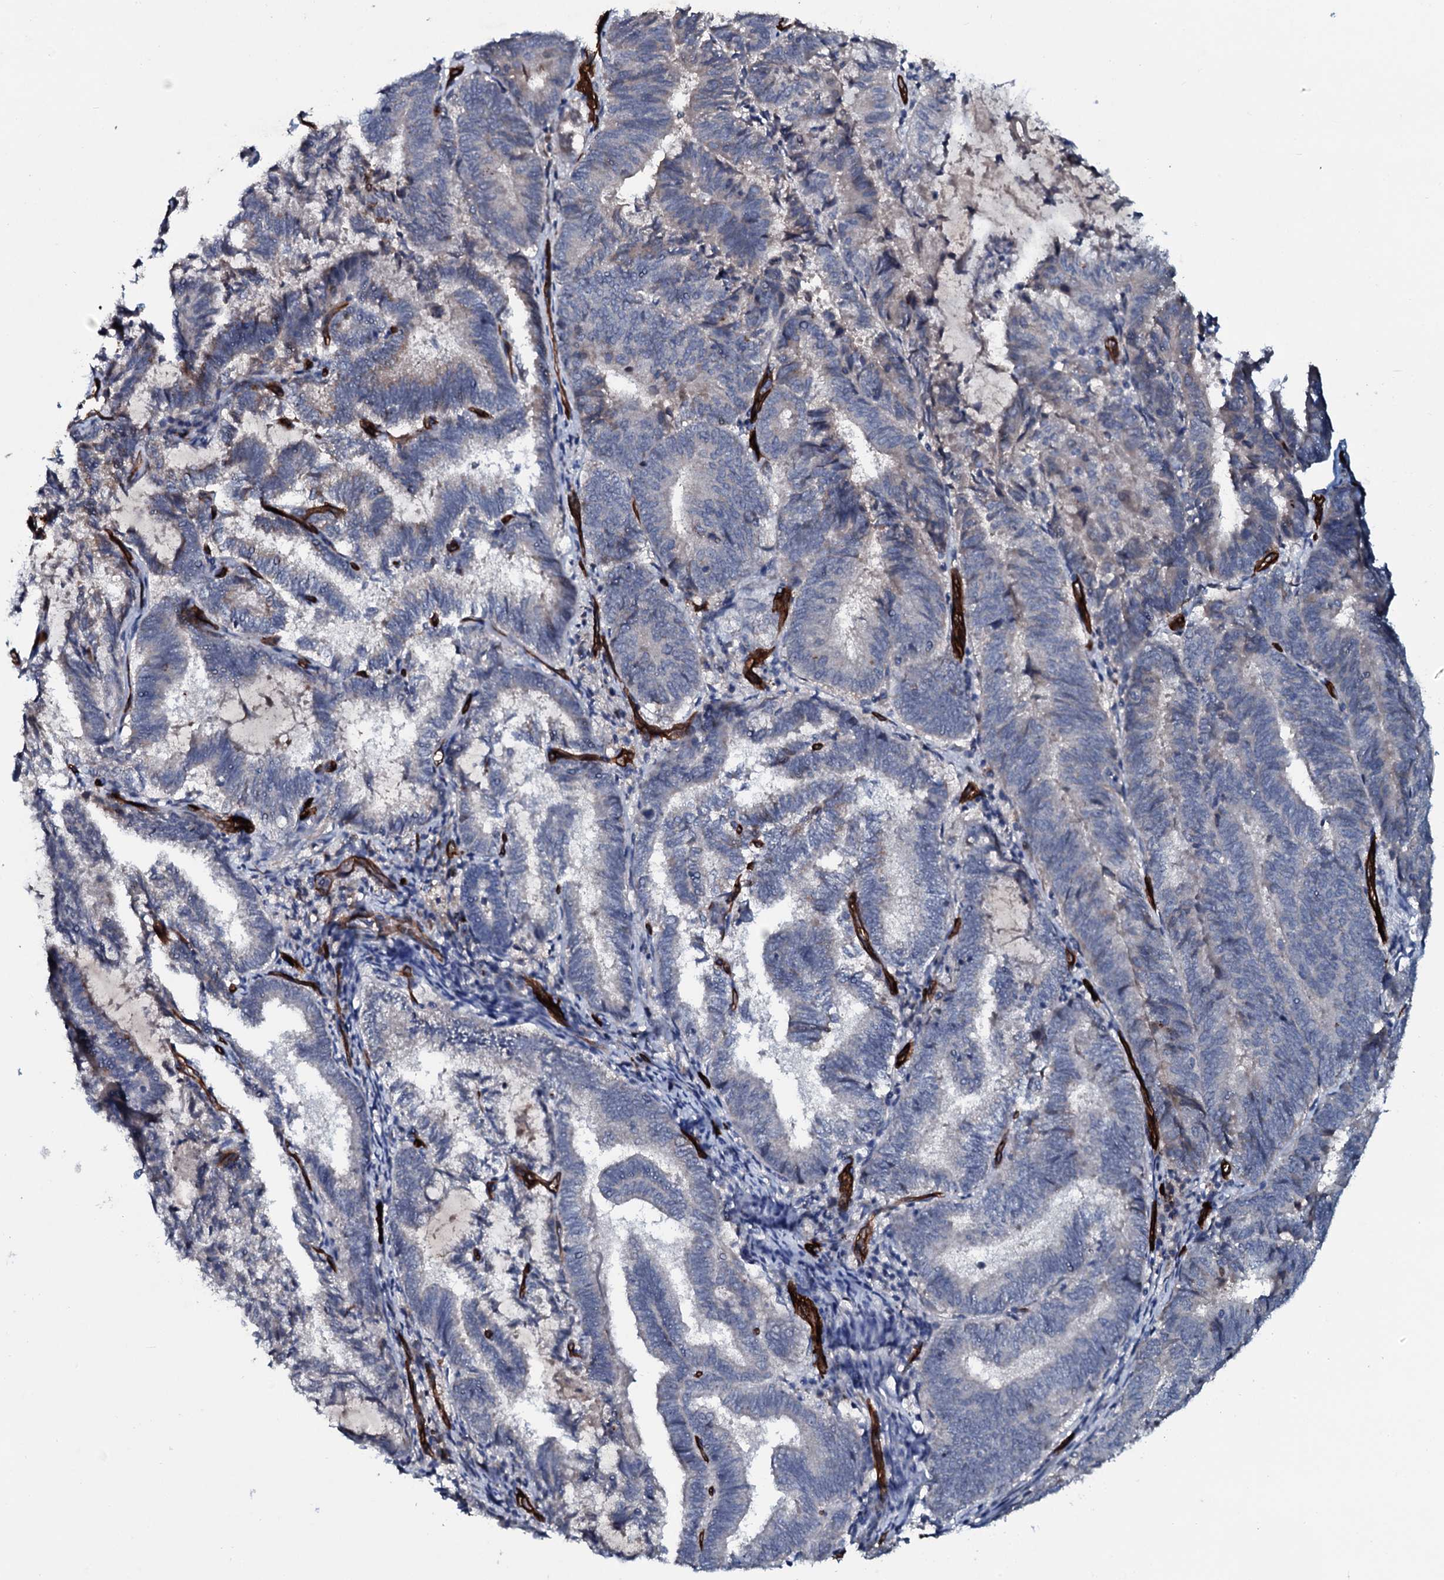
{"staining": {"intensity": "weak", "quantity": "<25%", "location": "cytoplasmic/membranous"}, "tissue": "endometrial cancer", "cell_type": "Tumor cells", "image_type": "cancer", "snomed": [{"axis": "morphology", "description": "Adenocarcinoma, NOS"}, {"axis": "topography", "description": "Endometrium"}], "caption": "An IHC image of endometrial adenocarcinoma is shown. There is no staining in tumor cells of endometrial adenocarcinoma. (Stains: DAB (3,3'-diaminobenzidine) immunohistochemistry (IHC) with hematoxylin counter stain, Microscopy: brightfield microscopy at high magnification).", "gene": "CLEC14A", "patient": {"sex": "female", "age": 80}}